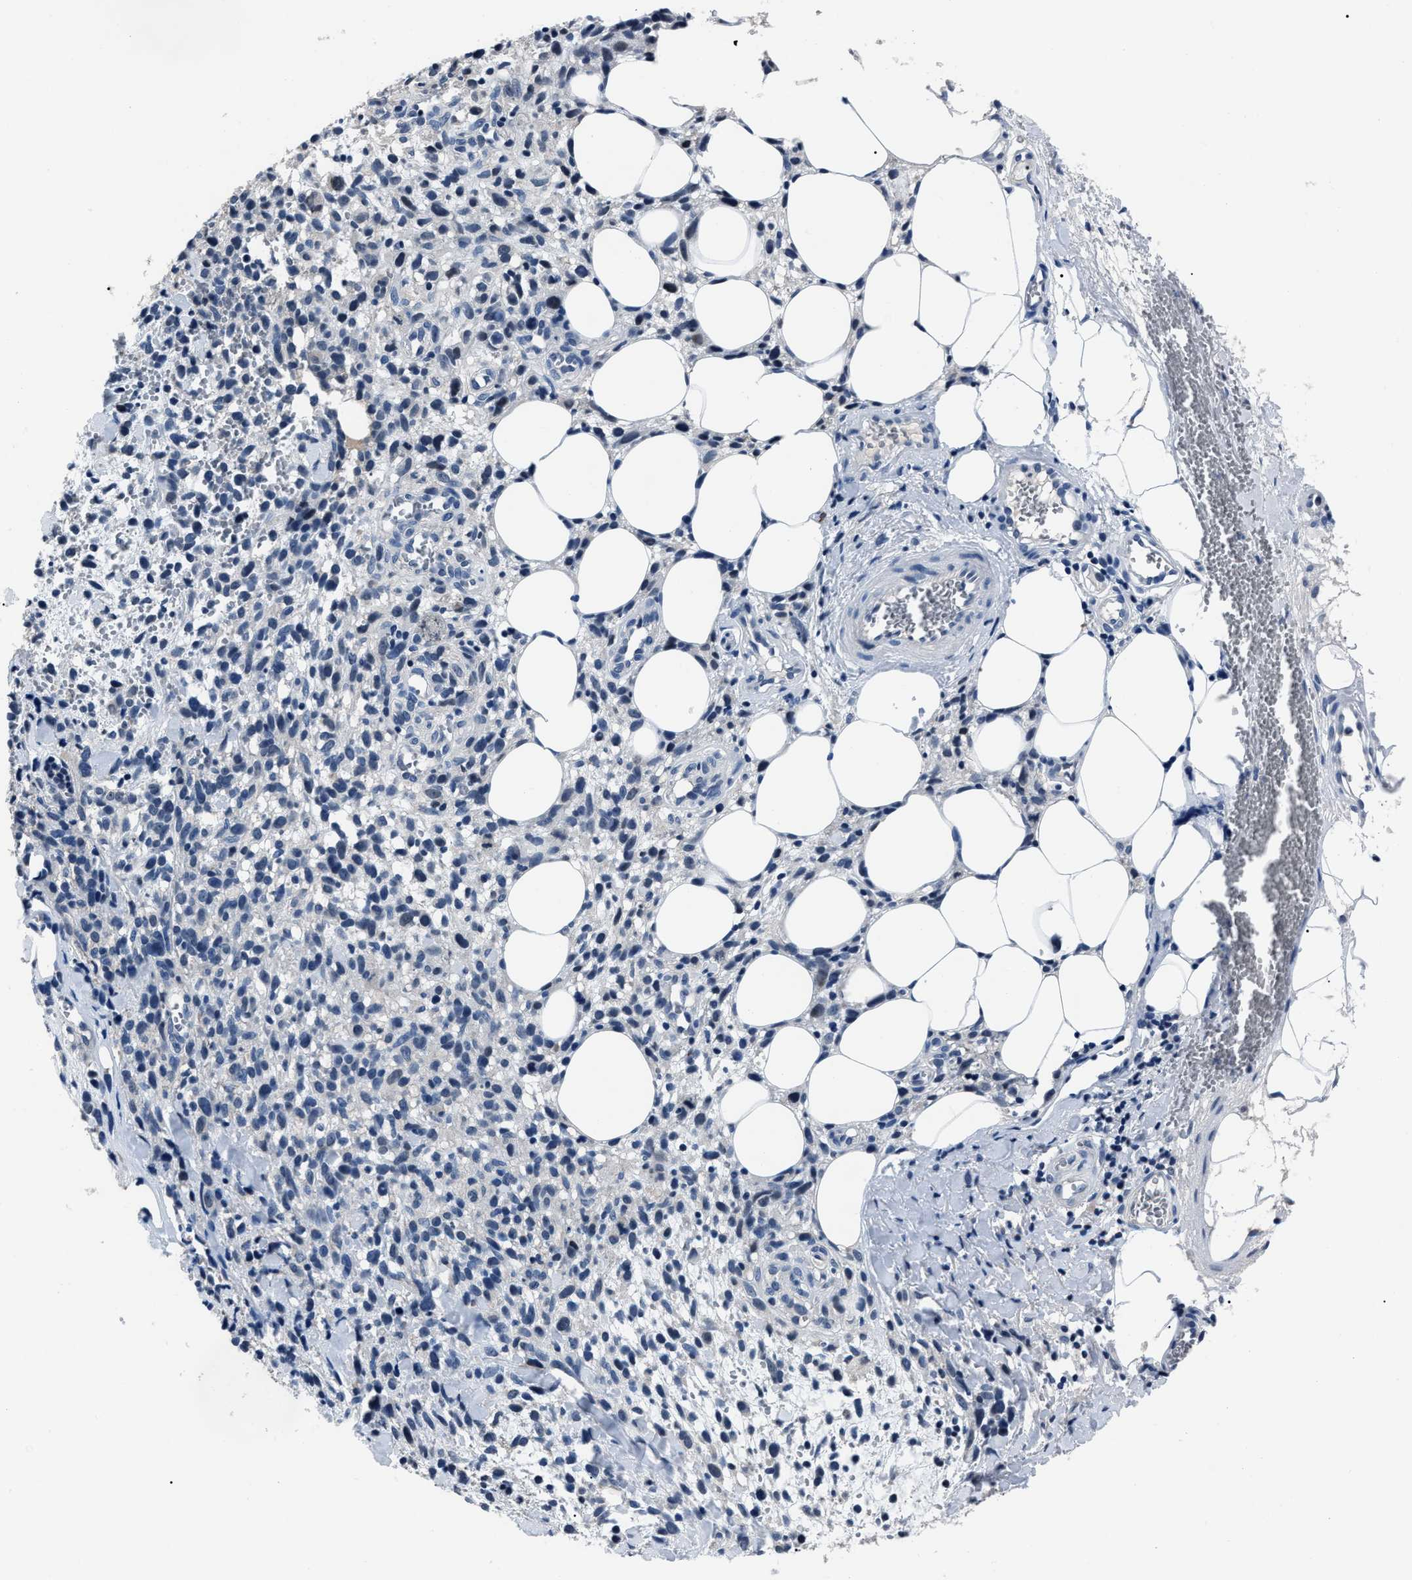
{"staining": {"intensity": "negative", "quantity": "none", "location": "none"}, "tissue": "melanoma", "cell_type": "Tumor cells", "image_type": "cancer", "snomed": [{"axis": "morphology", "description": "Malignant melanoma, NOS"}, {"axis": "topography", "description": "Skin"}], "caption": "Tumor cells are negative for brown protein staining in melanoma.", "gene": "LRWD1", "patient": {"sex": "female", "age": 55}}